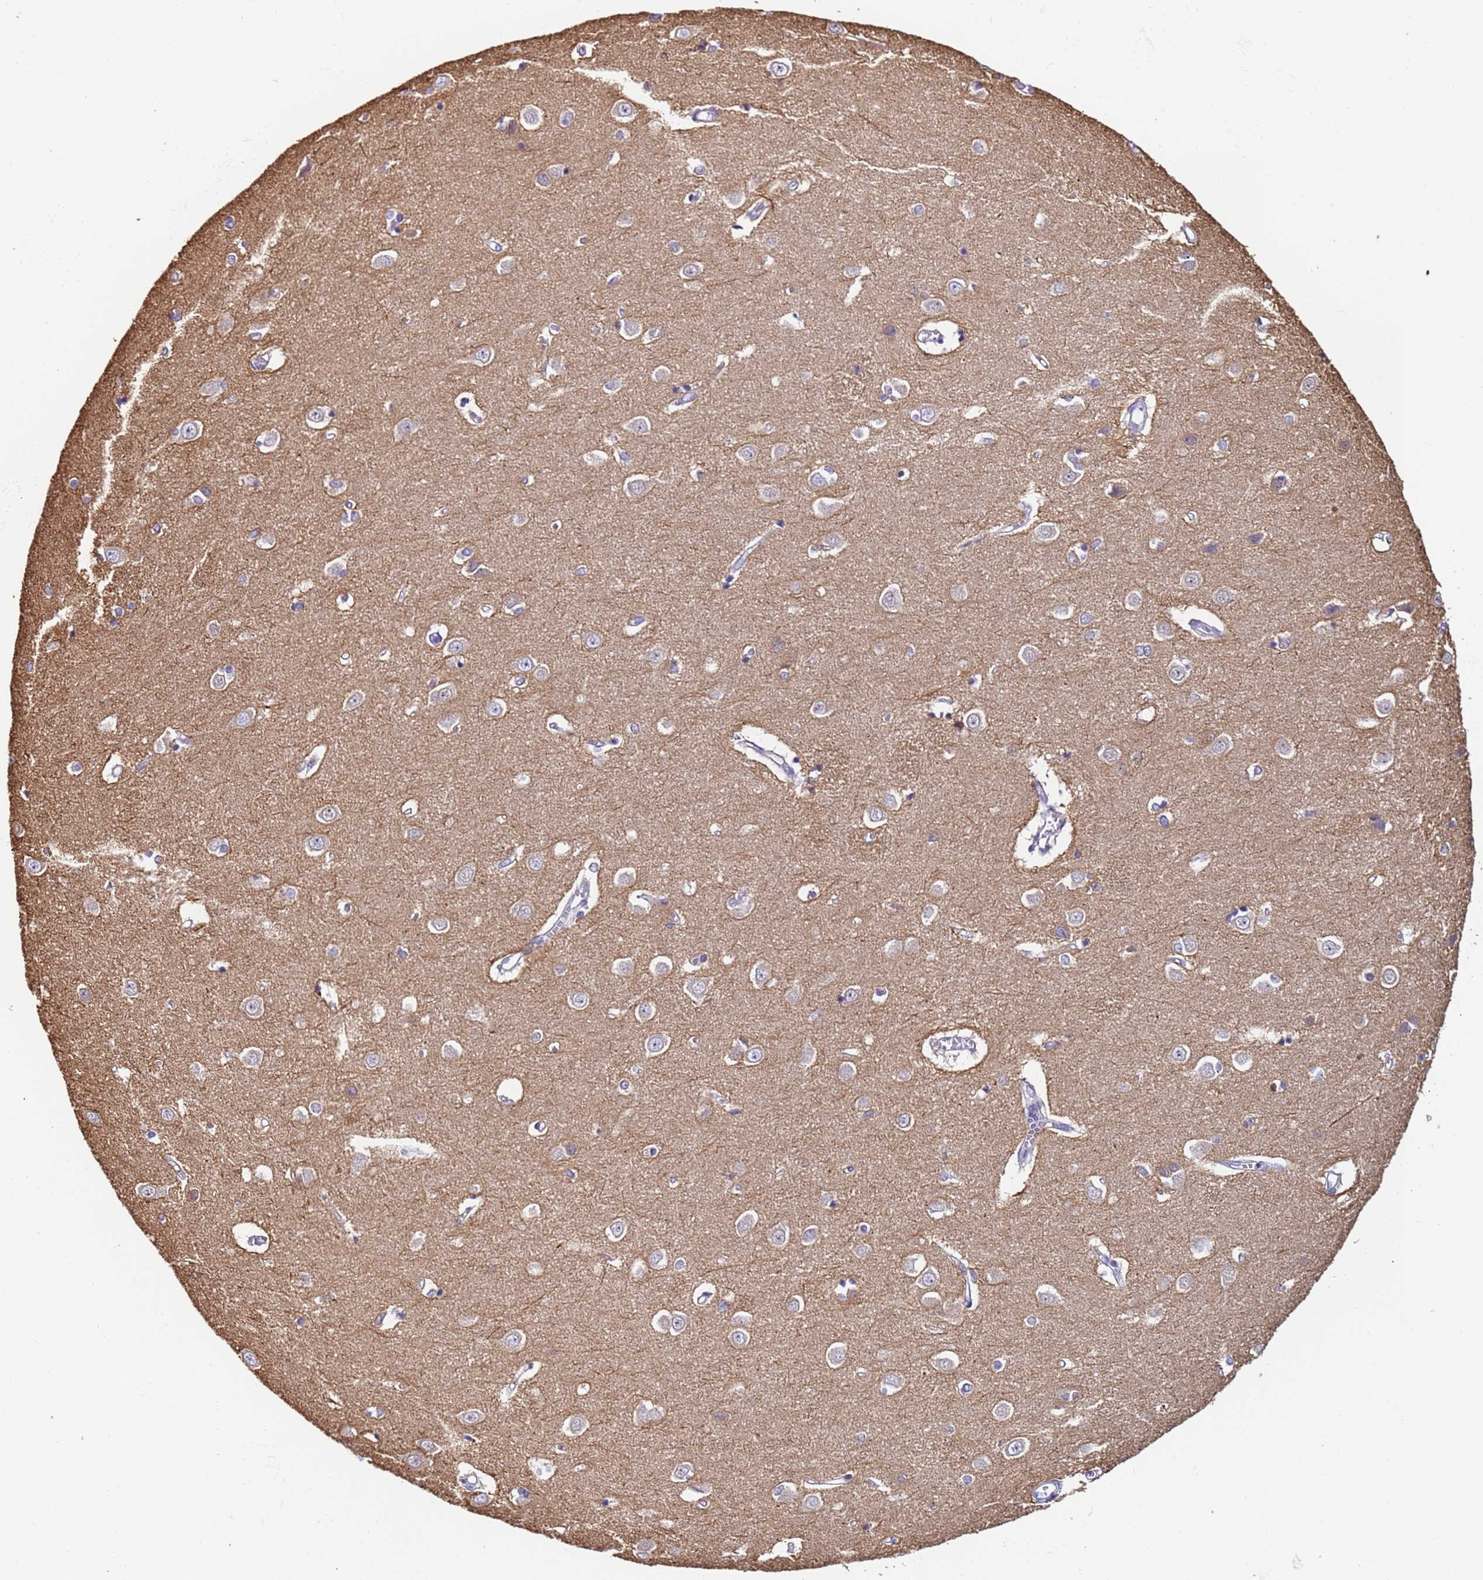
{"staining": {"intensity": "negative", "quantity": "none", "location": "none"}, "tissue": "caudate", "cell_type": "Glial cells", "image_type": "normal", "snomed": [{"axis": "morphology", "description": "Normal tissue, NOS"}, {"axis": "topography", "description": "Lateral ventricle wall"}], "caption": "Immunohistochemistry (IHC) micrograph of unremarkable caudate: human caudate stained with DAB (3,3'-diaminobenzidine) displays no significant protein expression in glial cells.", "gene": "PAQR7", "patient": {"sex": "male", "age": 37}}